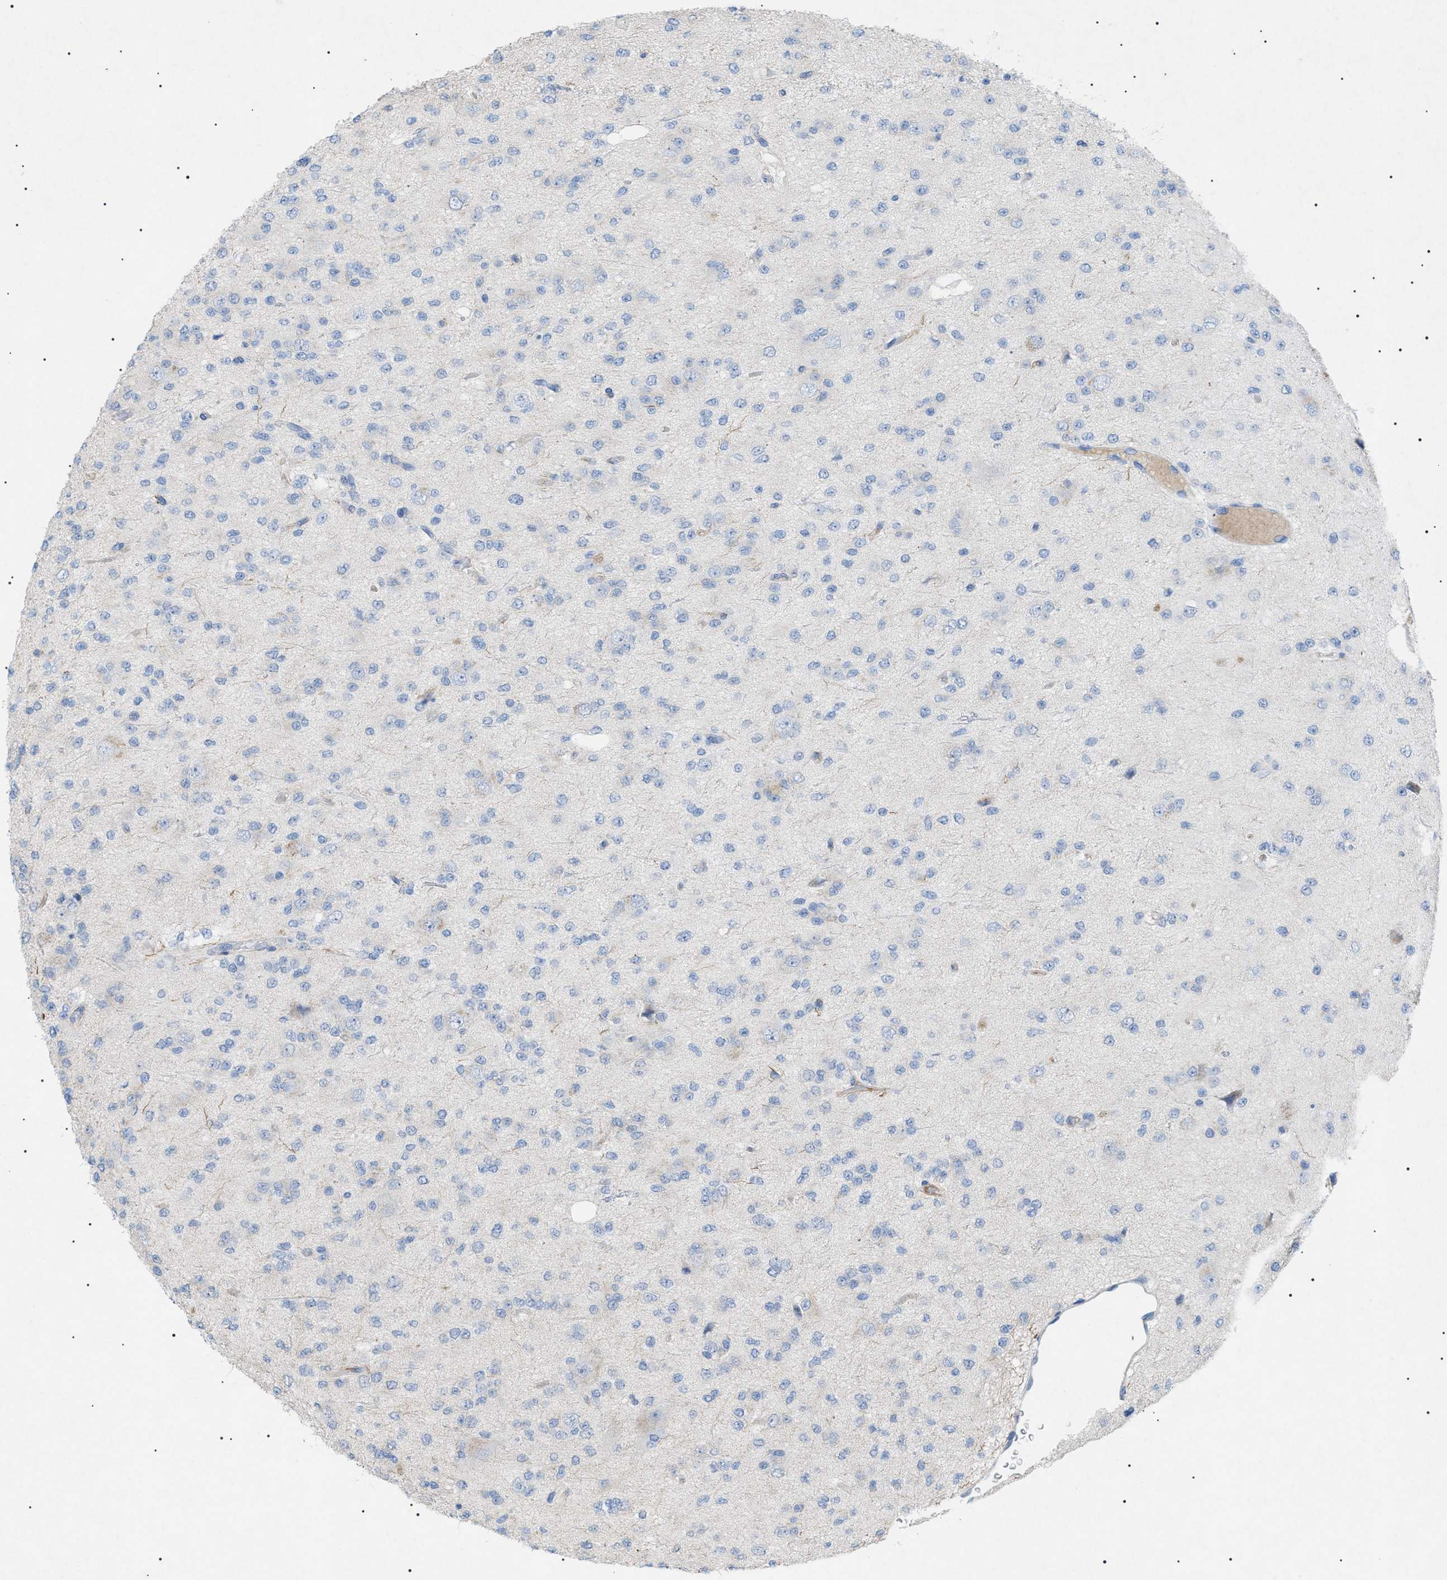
{"staining": {"intensity": "negative", "quantity": "none", "location": "none"}, "tissue": "glioma", "cell_type": "Tumor cells", "image_type": "cancer", "snomed": [{"axis": "morphology", "description": "Glioma, malignant, Low grade"}, {"axis": "topography", "description": "Brain"}], "caption": "This is an immunohistochemistry image of human glioma. There is no staining in tumor cells.", "gene": "ADAMTS1", "patient": {"sex": "male", "age": 38}}